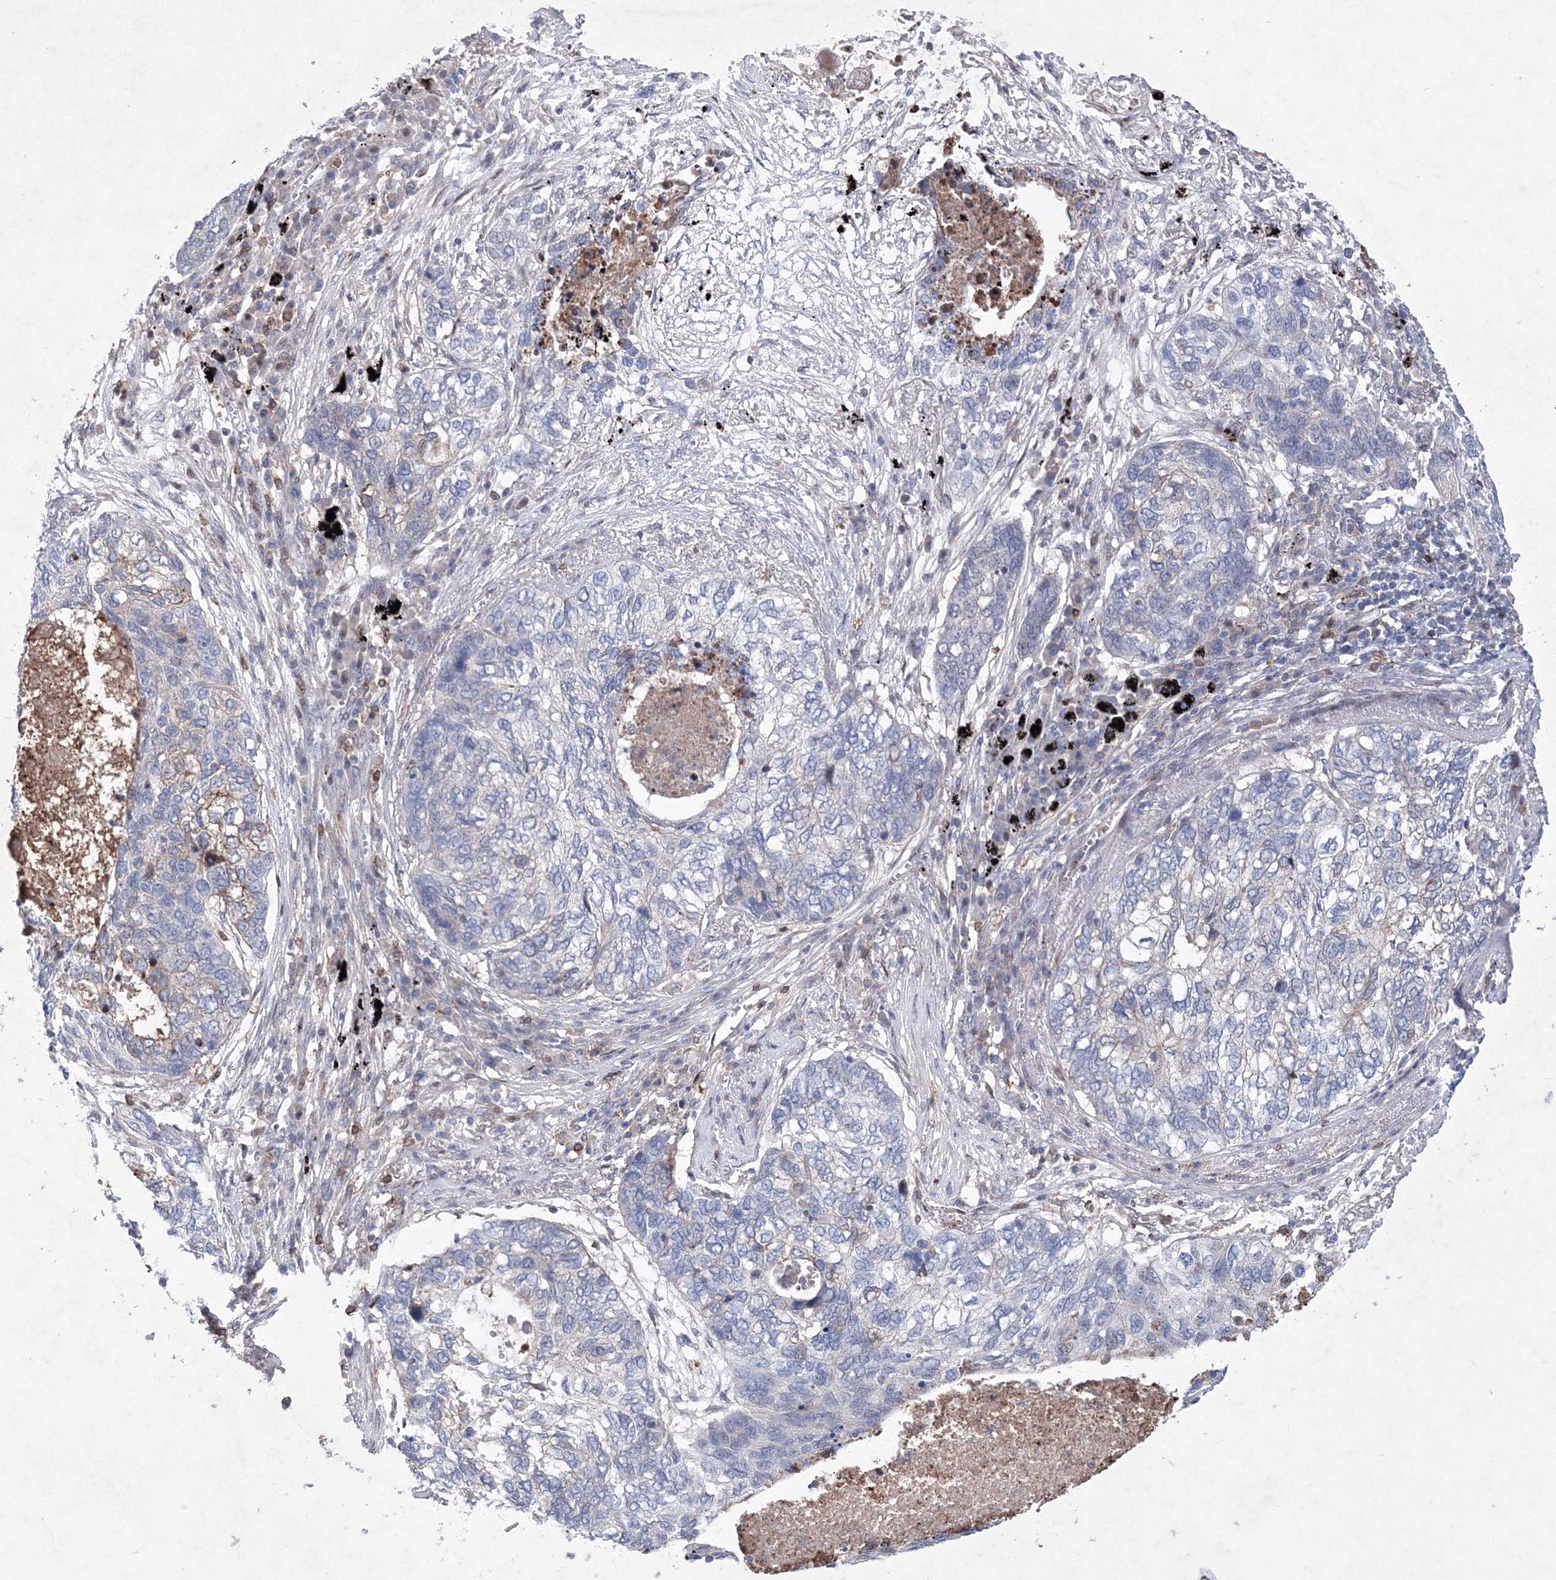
{"staining": {"intensity": "negative", "quantity": "none", "location": "none"}, "tissue": "lung cancer", "cell_type": "Tumor cells", "image_type": "cancer", "snomed": [{"axis": "morphology", "description": "Squamous cell carcinoma, NOS"}, {"axis": "topography", "description": "Lung"}], "caption": "This is a histopathology image of immunohistochemistry (IHC) staining of lung cancer (squamous cell carcinoma), which shows no positivity in tumor cells. Brightfield microscopy of immunohistochemistry (IHC) stained with DAB (3,3'-diaminobenzidine) (brown) and hematoxylin (blue), captured at high magnification.", "gene": "RNPEPL1", "patient": {"sex": "female", "age": 63}}